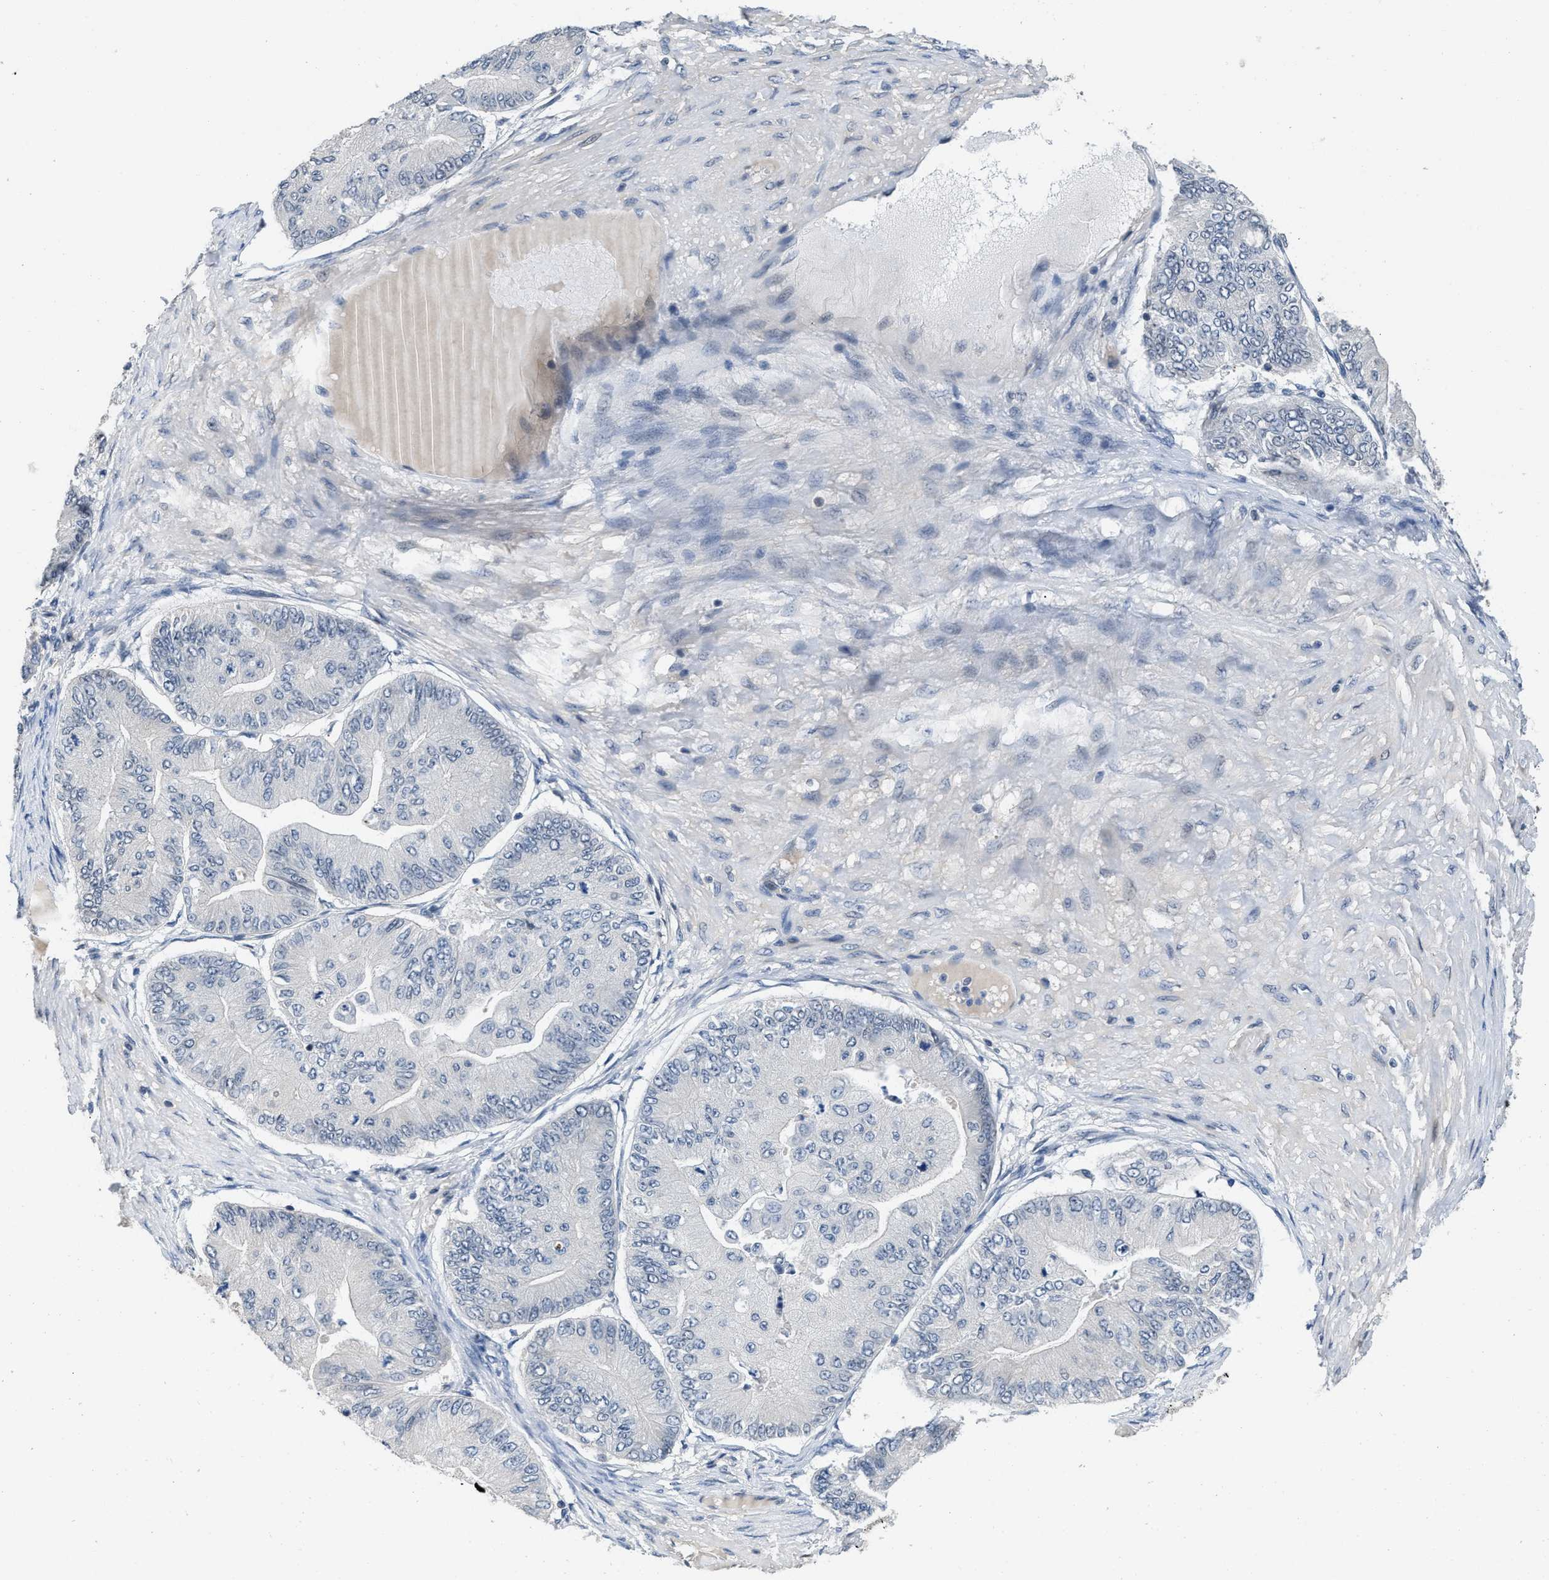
{"staining": {"intensity": "negative", "quantity": "none", "location": "none"}, "tissue": "ovarian cancer", "cell_type": "Tumor cells", "image_type": "cancer", "snomed": [{"axis": "morphology", "description": "Cystadenocarcinoma, mucinous, NOS"}, {"axis": "topography", "description": "Ovary"}], "caption": "This is an immunohistochemistry micrograph of ovarian cancer. There is no staining in tumor cells.", "gene": "TES", "patient": {"sex": "female", "age": 61}}